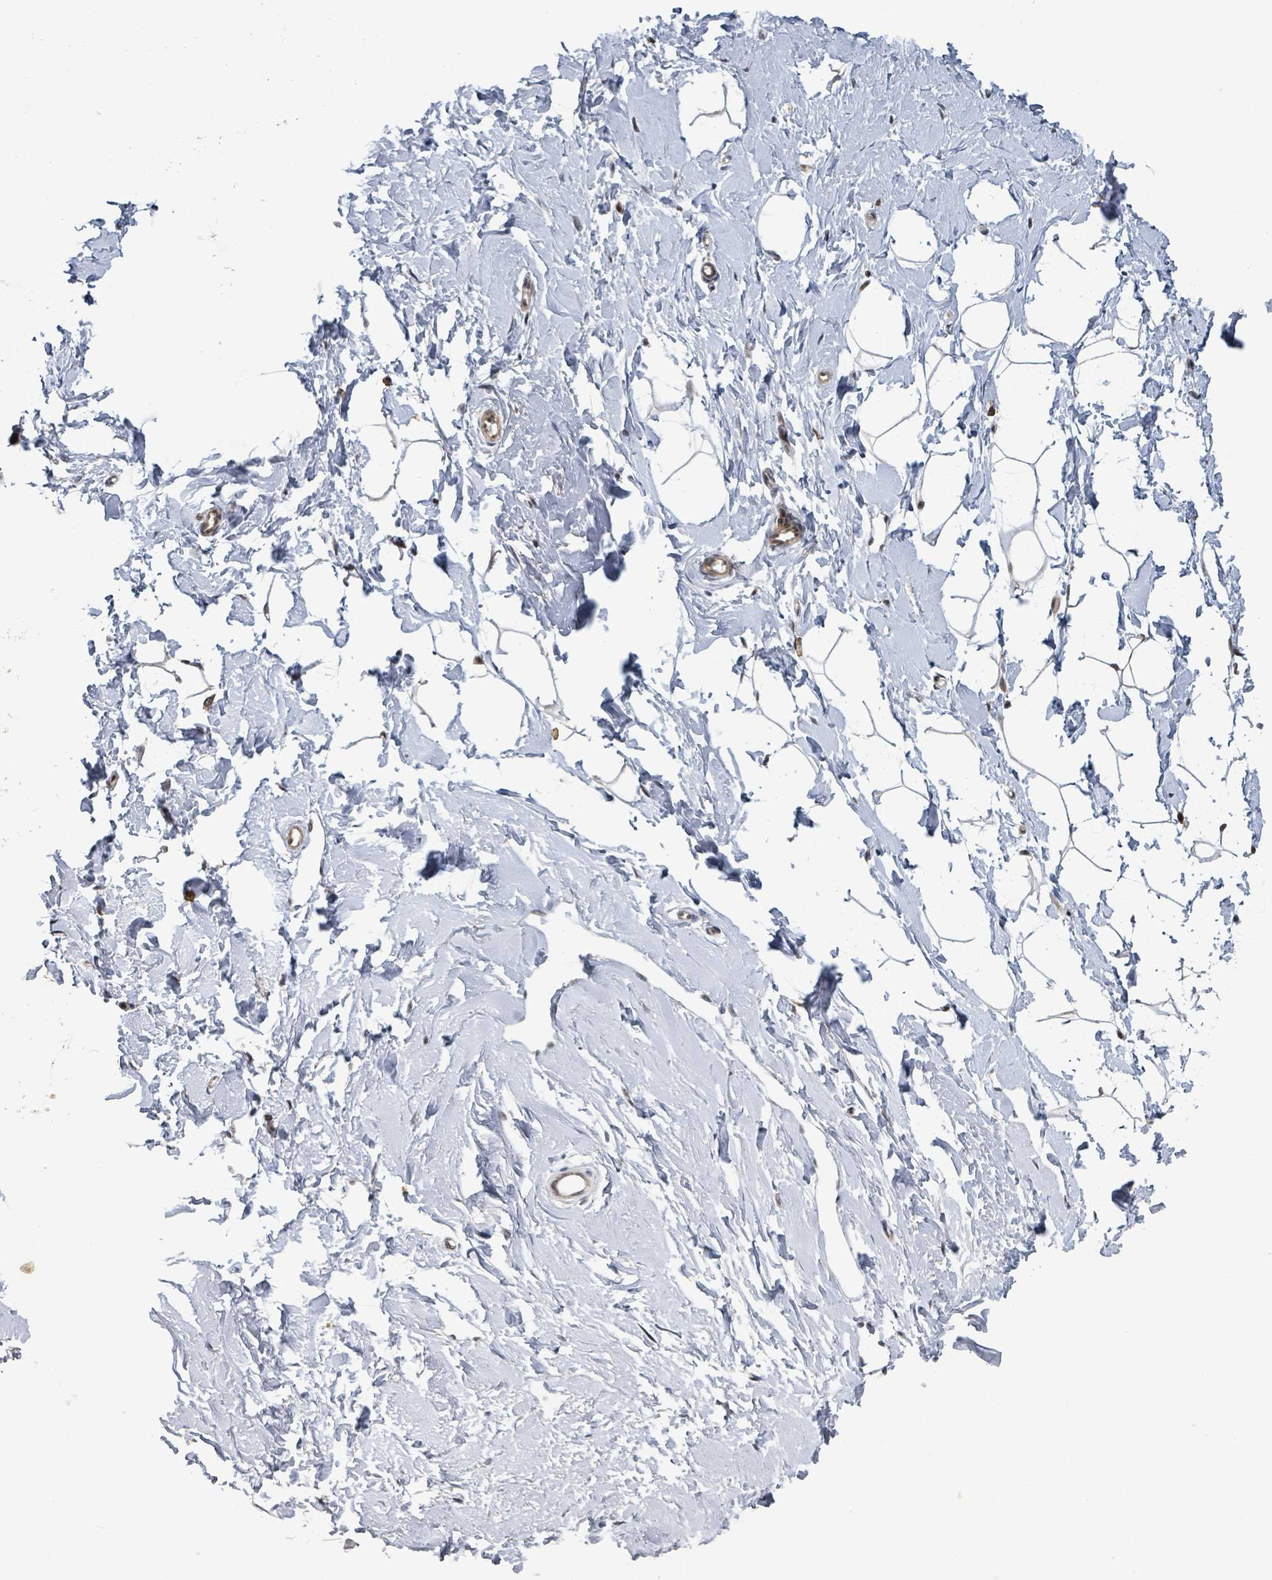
{"staining": {"intensity": "moderate", "quantity": ">75%", "location": "nuclear"}, "tissue": "breast", "cell_type": "Adipocytes", "image_type": "normal", "snomed": [{"axis": "morphology", "description": "Normal tissue, NOS"}, {"axis": "topography", "description": "Breast"}], "caption": "This photomicrograph shows immunohistochemistry (IHC) staining of benign breast, with medium moderate nuclear positivity in approximately >75% of adipocytes.", "gene": "GTF3C1", "patient": {"sex": "female", "age": 23}}